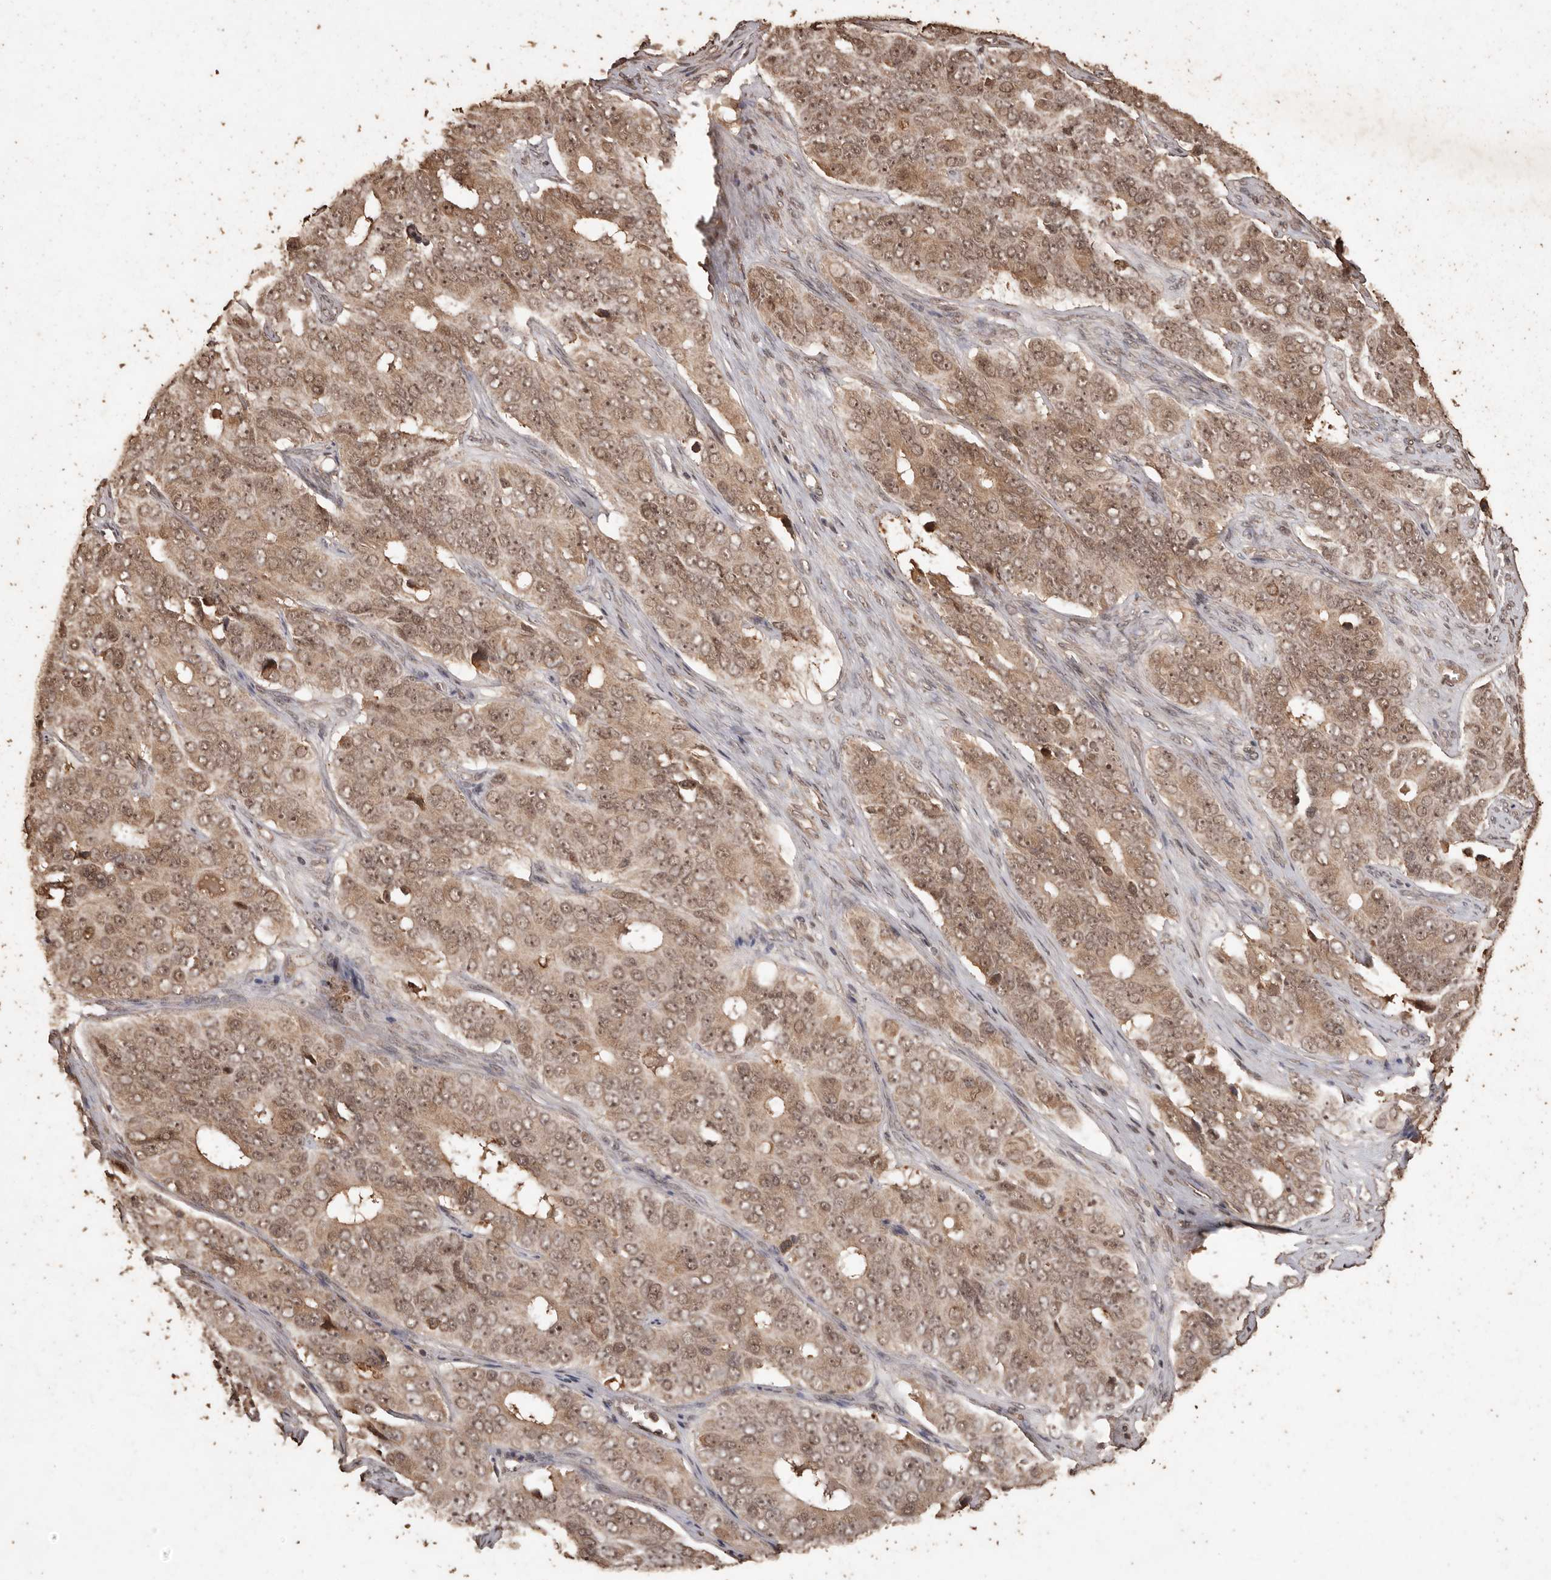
{"staining": {"intensity": "moderate", "quantity": ">75%", "location": "cytoplasmic/membranous,nuclear"}, "tissue": "ovarian cancer", "cell_type": "Tumor cells", "image_type": "cancer", "snomed": [{"axis": "morphology", "description": "Carcinoma, endometroid"}, {"axis": "topography", "description": "Ovary"}], "caption": "Immunohistochemical staining of ovarian endometroid carcinoma demonstrates moderate cytoplasmic/membranous and nuclear protein expression in approximately >75% of tumor cells.", "gene": "PKDCC", "patient": {"sex": "female", "age": 51}}